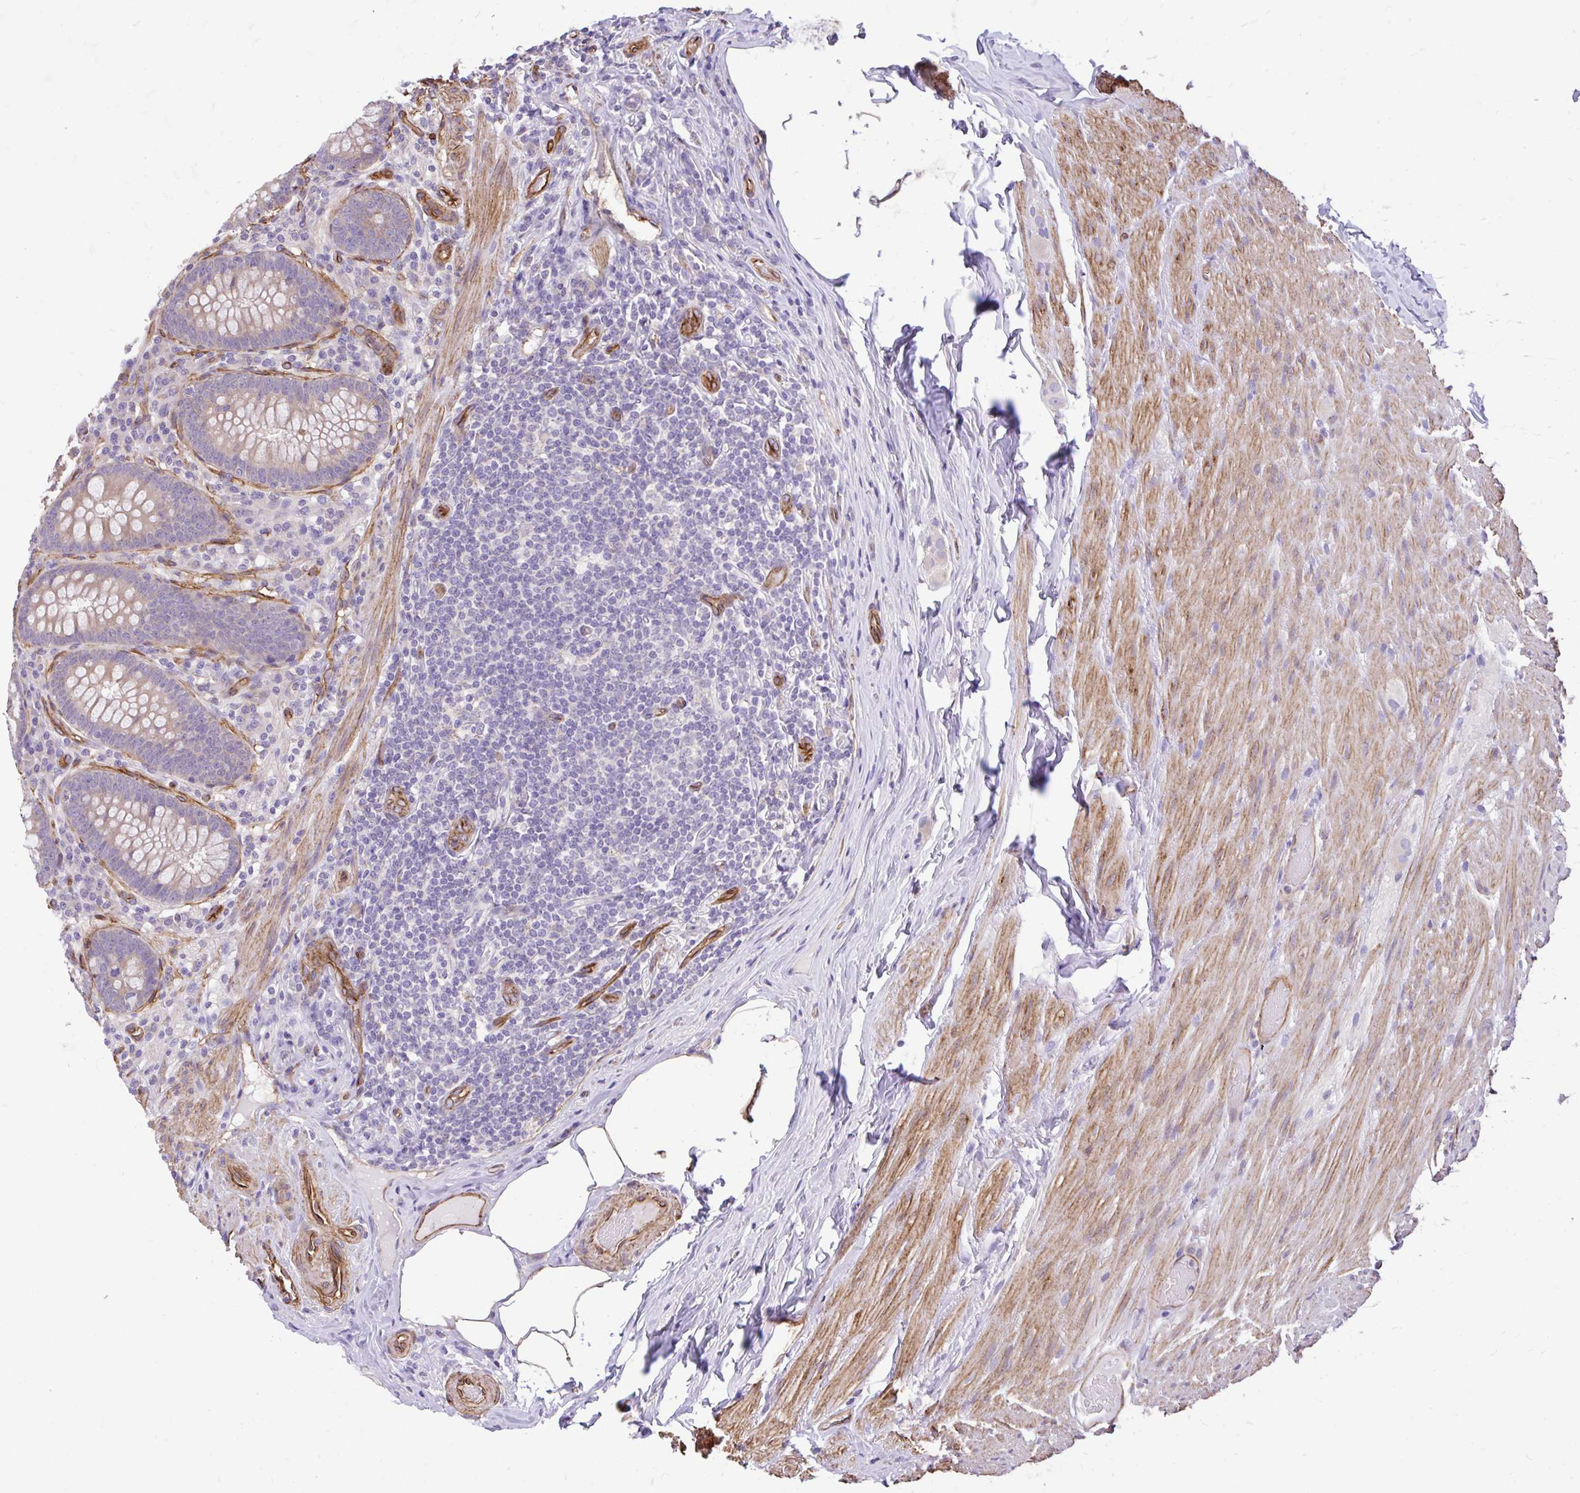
{"staining": {"intensity": "weak", "quantity": "25%-75%", "location": "cytoplasmic/membranous"}, "tissue": "appendix", "cell_type": "Glandular cells", "image_type": "normal", "snomed": [{"axis": "morphology", "description": "Normal tissue, NOS"}, {"axis": "topography", "description": "Appendix"}], "caption": "DAB immunohistochemical staining of normal appendix displays weak cytoplasmic/membranous protein staining in approximately 25%-75% of glandular cells.", "gene": "PTPRK", "patient": {"sex": "male", "age": 71}}